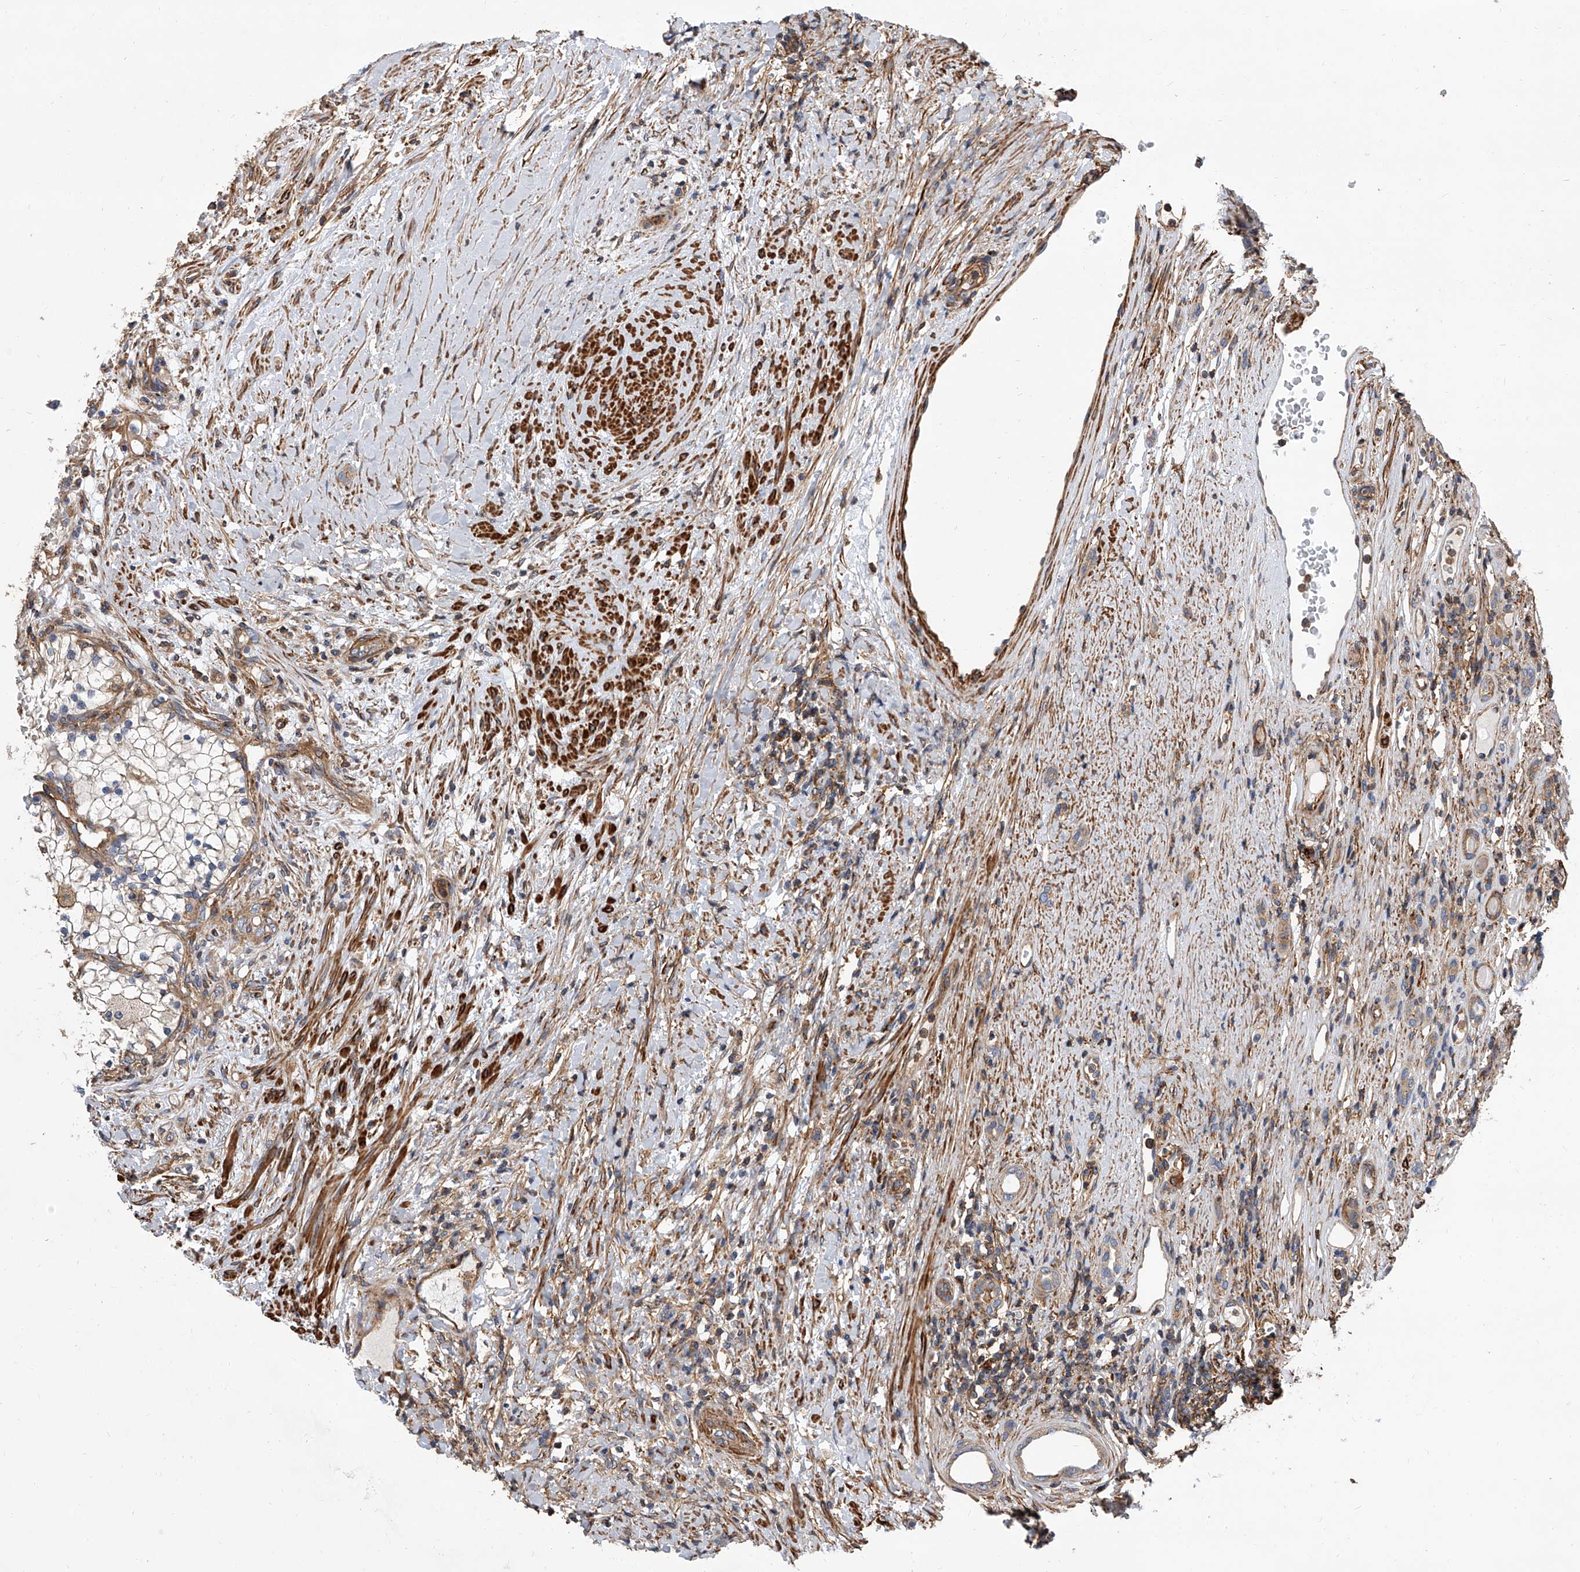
{"staining": {"intensity": "weak", "quantity": "<25%", "location": "cytoplasmic/membranous"}, "tissue": "renal cancer", "cell_type": "Tumor cells", "image_type": "cancer", "snomed": [{"axis": "morphology", "description": "Normal tissue, NOS"}, {"axis": "morphology", "description": "Adenocarcinoma, NOS"}, {"axis": "topography", "description": "Kidney"}], "caption": "Micrograph shows no significant protein staining in tumor cells of renal cancer (adenocarcinoma). Nuclei are stained in blue.", "gene": "PISD", "patient": {"sex": "male", "age": 68}}